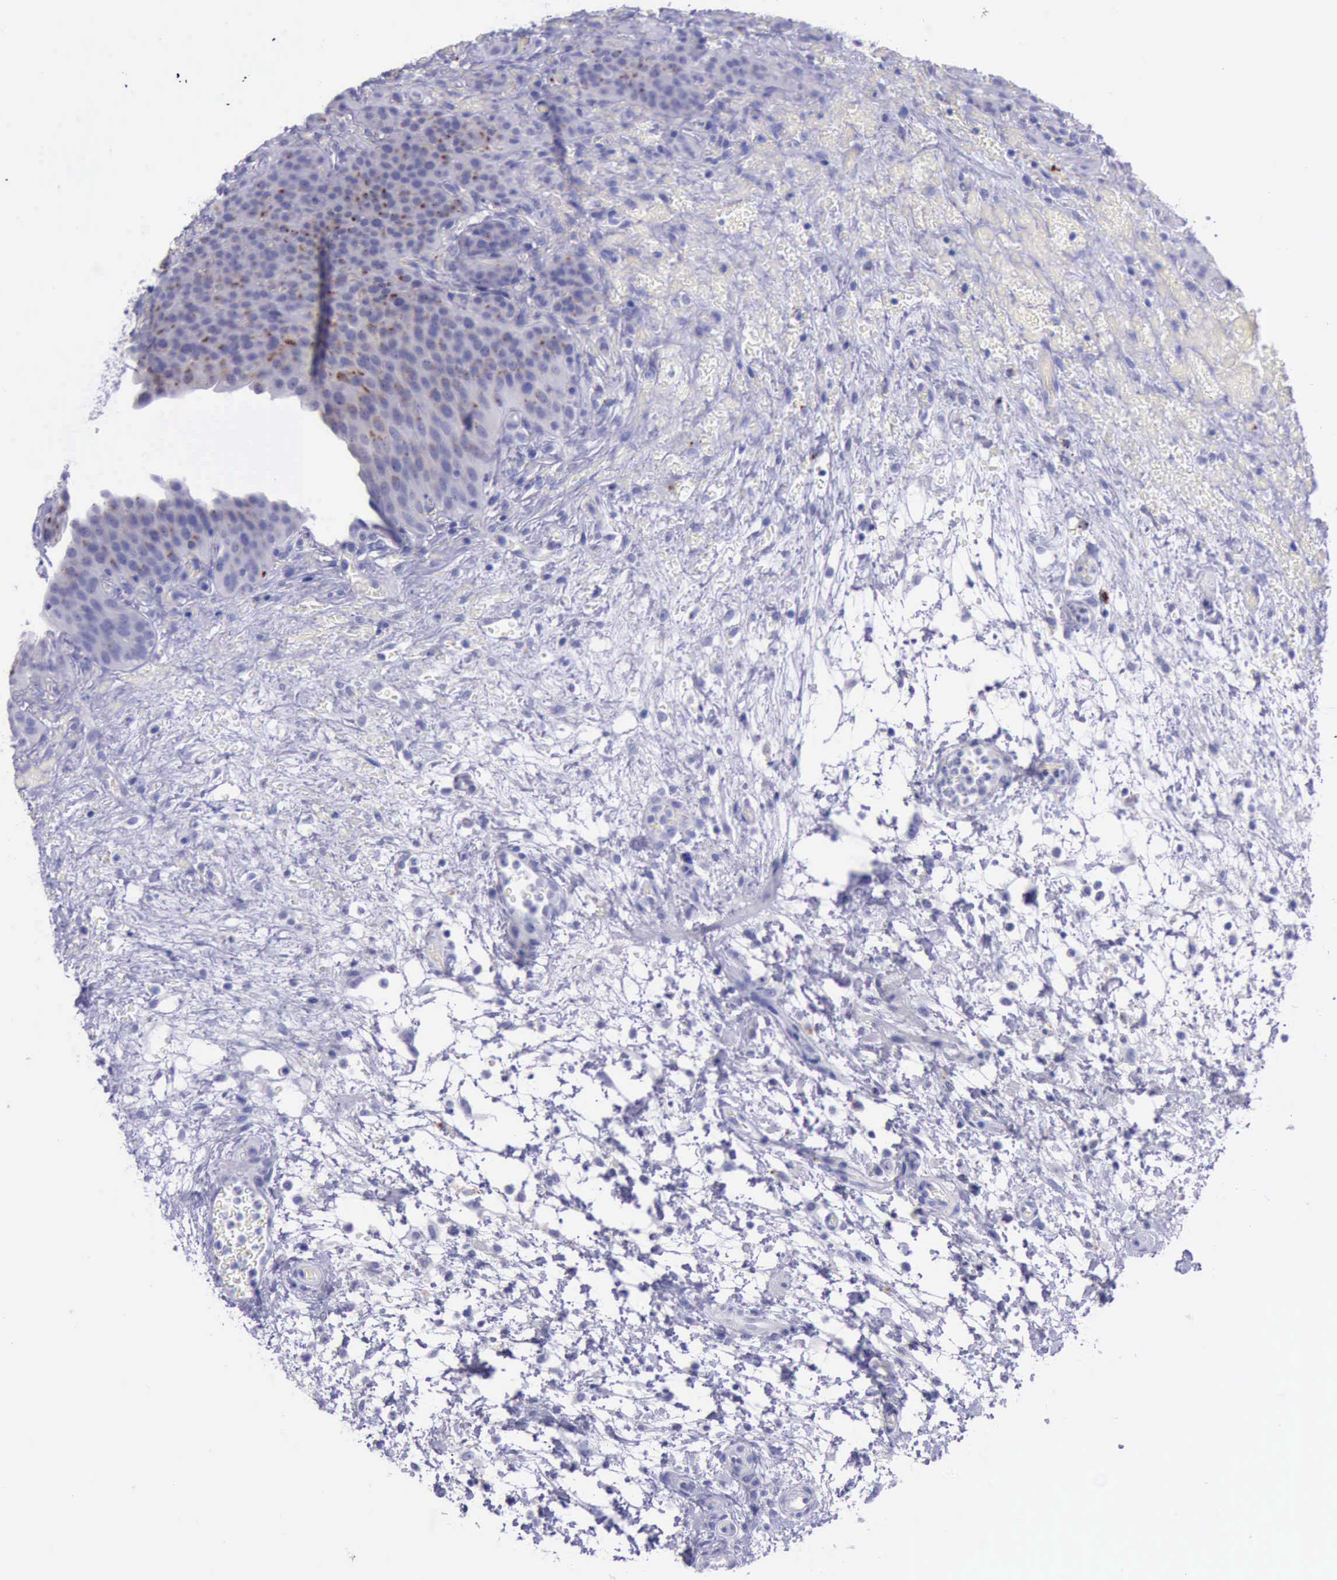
{"staining": {"intensity": "weak", "quantity": "<25%", "location": "cytoplasmic/membranous"}, "tissue": "urinary bladder", "cell_type": "Urothelial cells", "image_type": "normal", "snomed": [{"axis": "morphology", "description": "Normal tissue, NOS"}, {"axis": "topography", "description": "Smooth muscle"}, {"axis": "topography", "description": "Urinary bladder"}], "caption": "This image is of benign urinary bladder stained with IHC to label a protein in brown with the nuclei are counter-stained blue. There is no positivity in urothelial cells. (Brightfield microscopy of DAB (3,3'-diaminobenzidine) IHC at high magnification).", "gene": "GLA", "patient": {"sex": "male", "age": 35}}